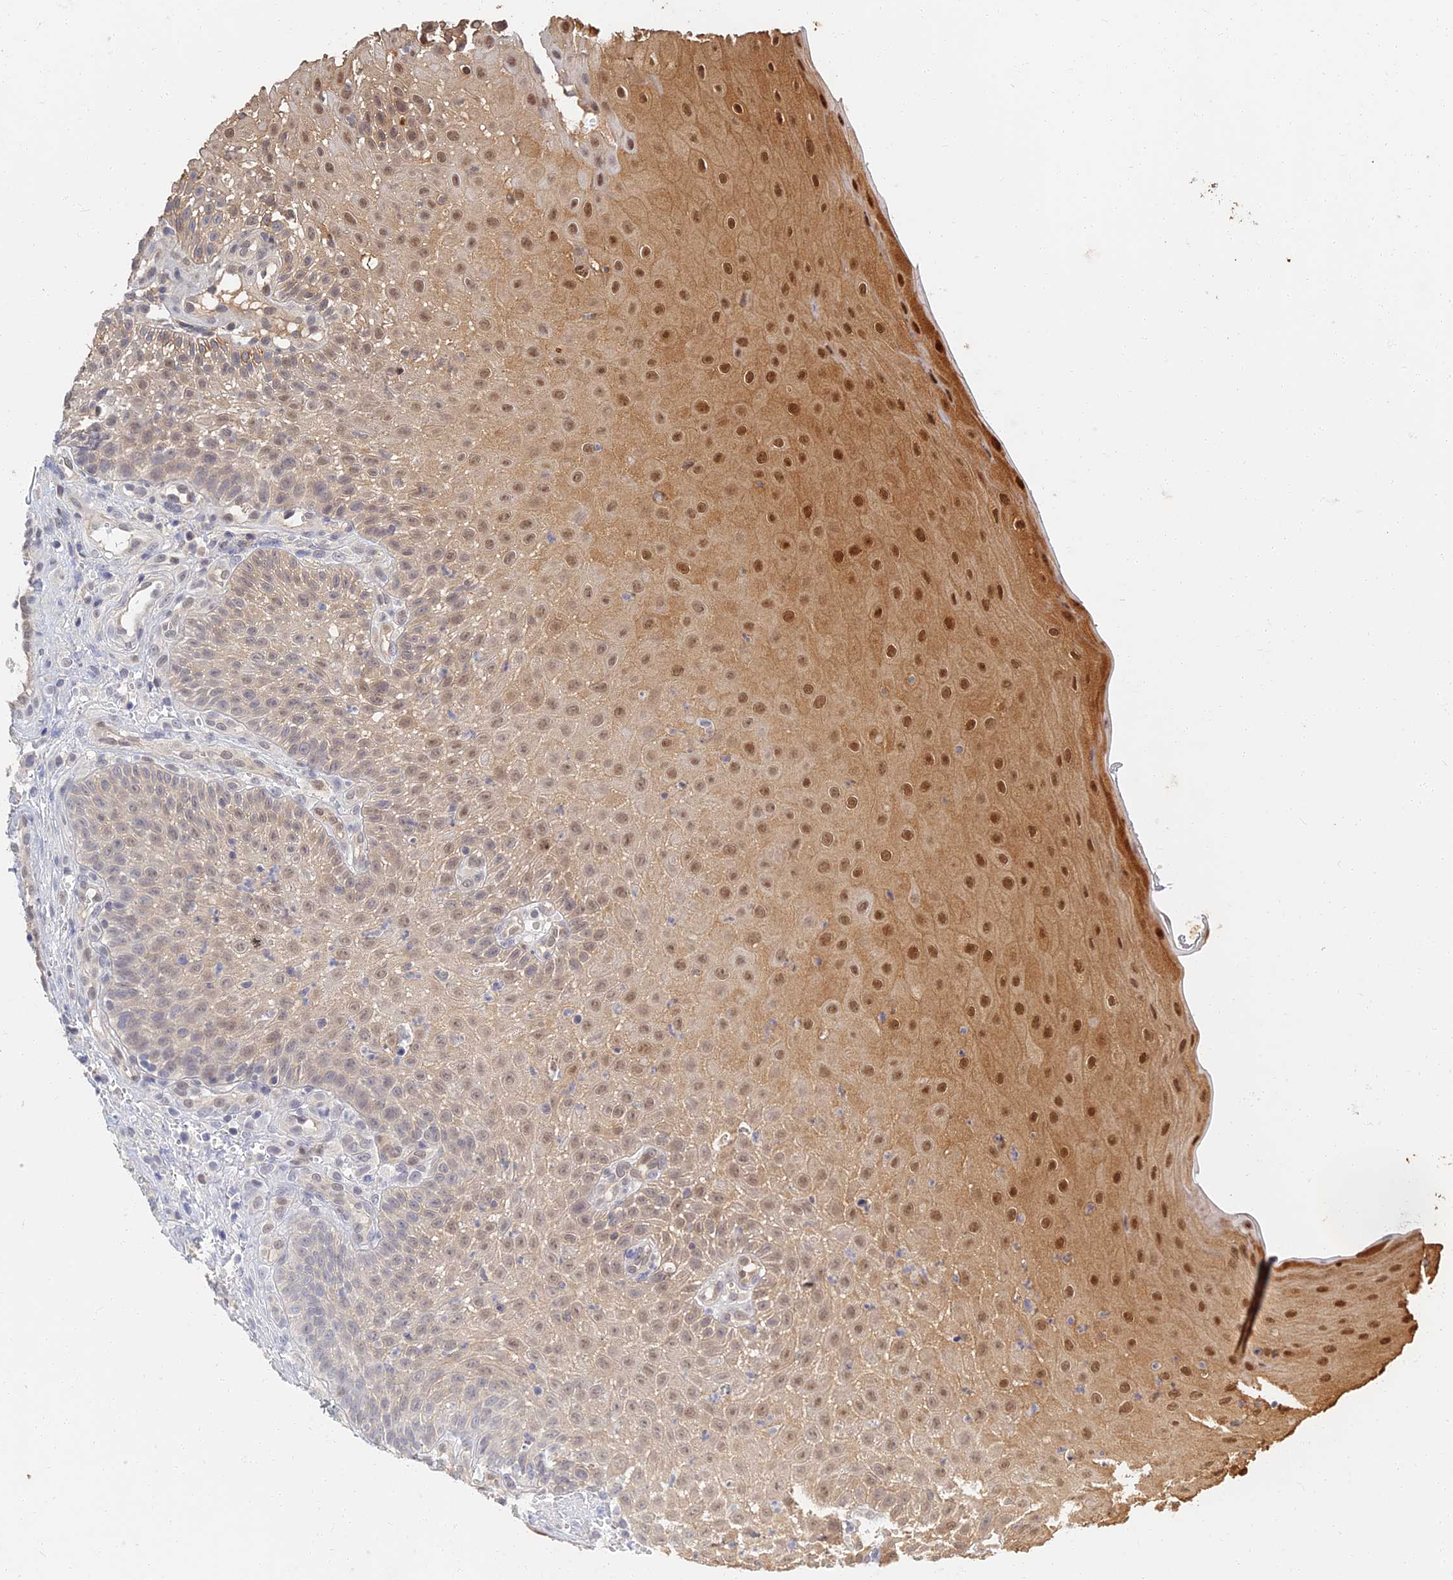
{"staining": {"intensity": "moderate", "quantity": "25%-75%", "location": "cytoplasmic/membranous,nuclear"}, "tissue": "oral mucosa", "cell_type": "Squamous epithelial cells", "image_type": "normal", "snomed": [{"axis": "morphology", "description": "Normal tissue, NOS"}, {"axis": "topography", "description": "Oral tissue"}], "caption": "IHC micrograph of normal oral mucosa stained for a protein (brown), which exhibits medium levels of moderate cytoplasmic/membranous,nuclear staining in about 25%-75% of squamous epithelial cells.", "gene": "LRRN3", "patient": {"sex": "female", "age": 13}}